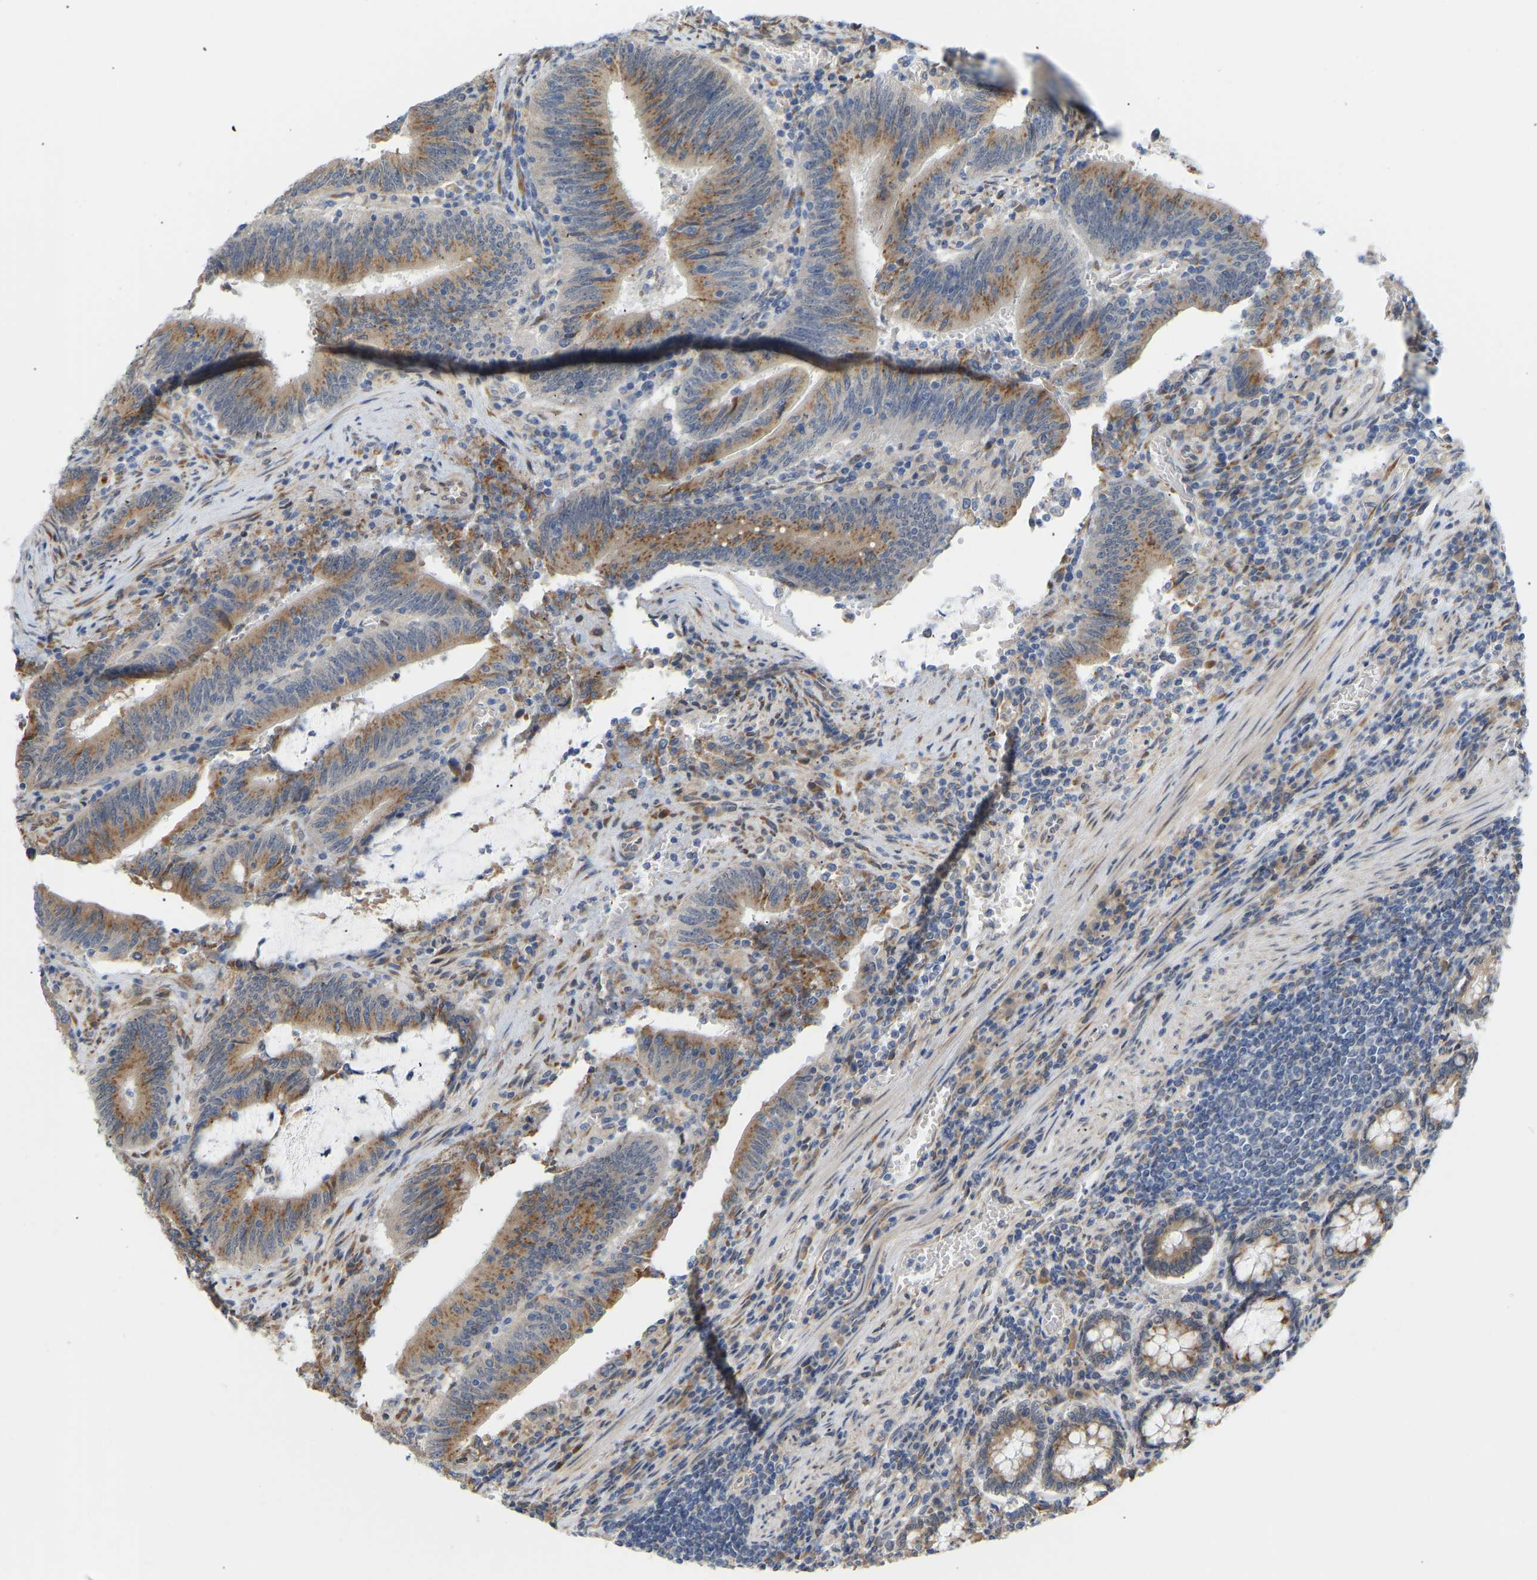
{"staining": {"intensity": "moderate", "quantity": ">75%", "location": "cytoplasmic/membranous"}, "tissue": "colorectal cancer", "cell_type": "Tumor cells", "image_type": "cancer", "snomed": [{"axis": "morphology", "description": "Normal tissue, NOS"}, {"axis": "morphology", "description": "Adenocarcinoma, NOS"}, {"axis": "topography", "description": "Rectum"}], "caption": "A brown stain highlights moderate cytoplasmic/membranous positivity of a protein in colorectal cancer tumor cells. The protein of interest is shown in brown color, while the nuclei are stained blue.", "gene": "BEND3", "patient": {"sex": "female", "age": 66}}